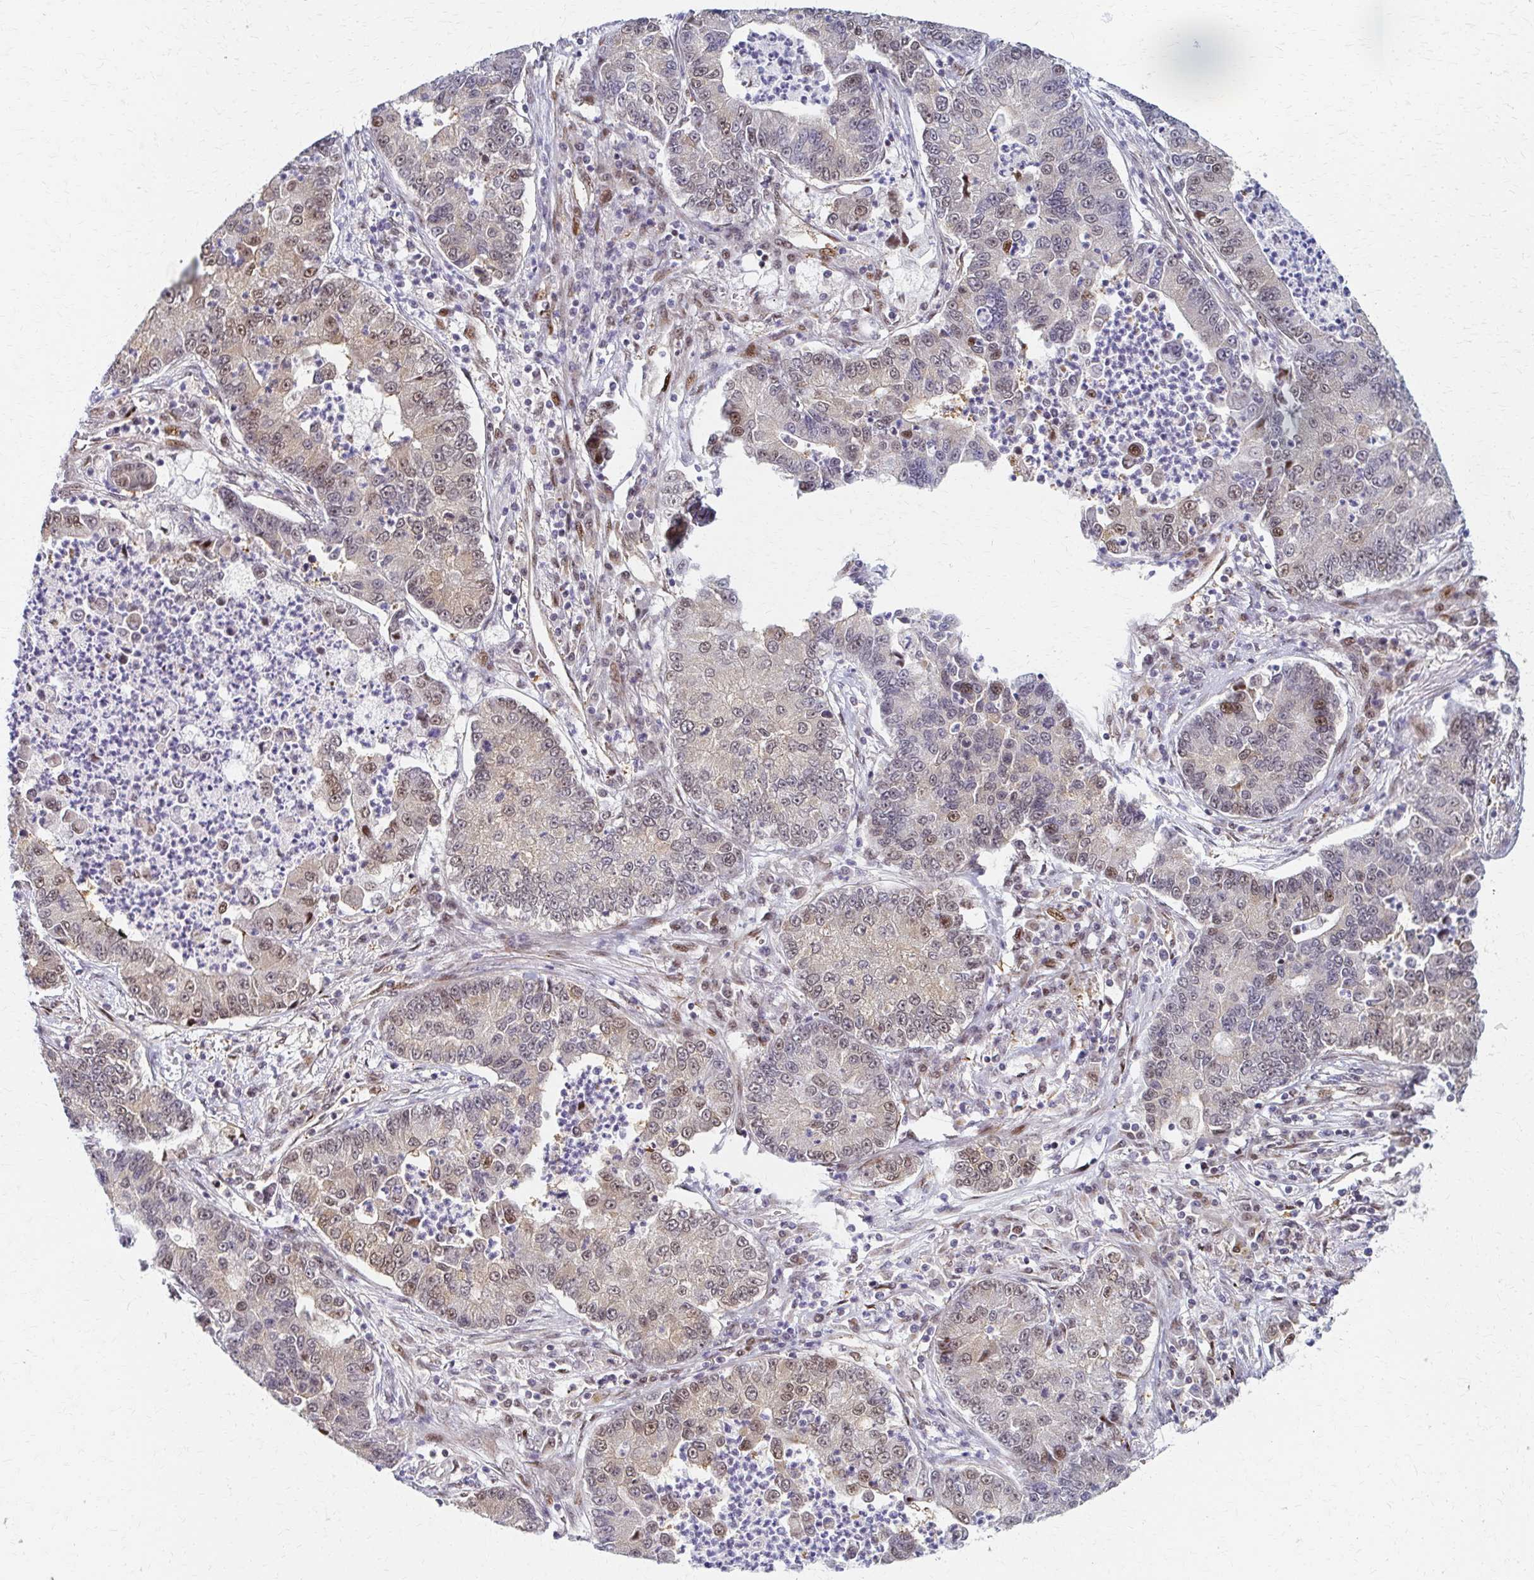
{"staining": {"intensity": "weak", "quantity": "25%-75%", "location": "nuclear"}, "tissue": "lung cancer", "cell_type": "Tumor cells", "image_type": "cancer", "snomed": [{"axis": "morphology", "description": "Adenocarcinoma, NOS"}, {"axis": "topography", "description": "Lung"}], "caption": "Immunohistochemical staining of human lung adenocarcinoma reveals low levels of weak nuclear protein positivity in approximately 25%-75% of tumor cells.", "gene": "PSMD7", "patient": {"sex": "female", "age": 57}}